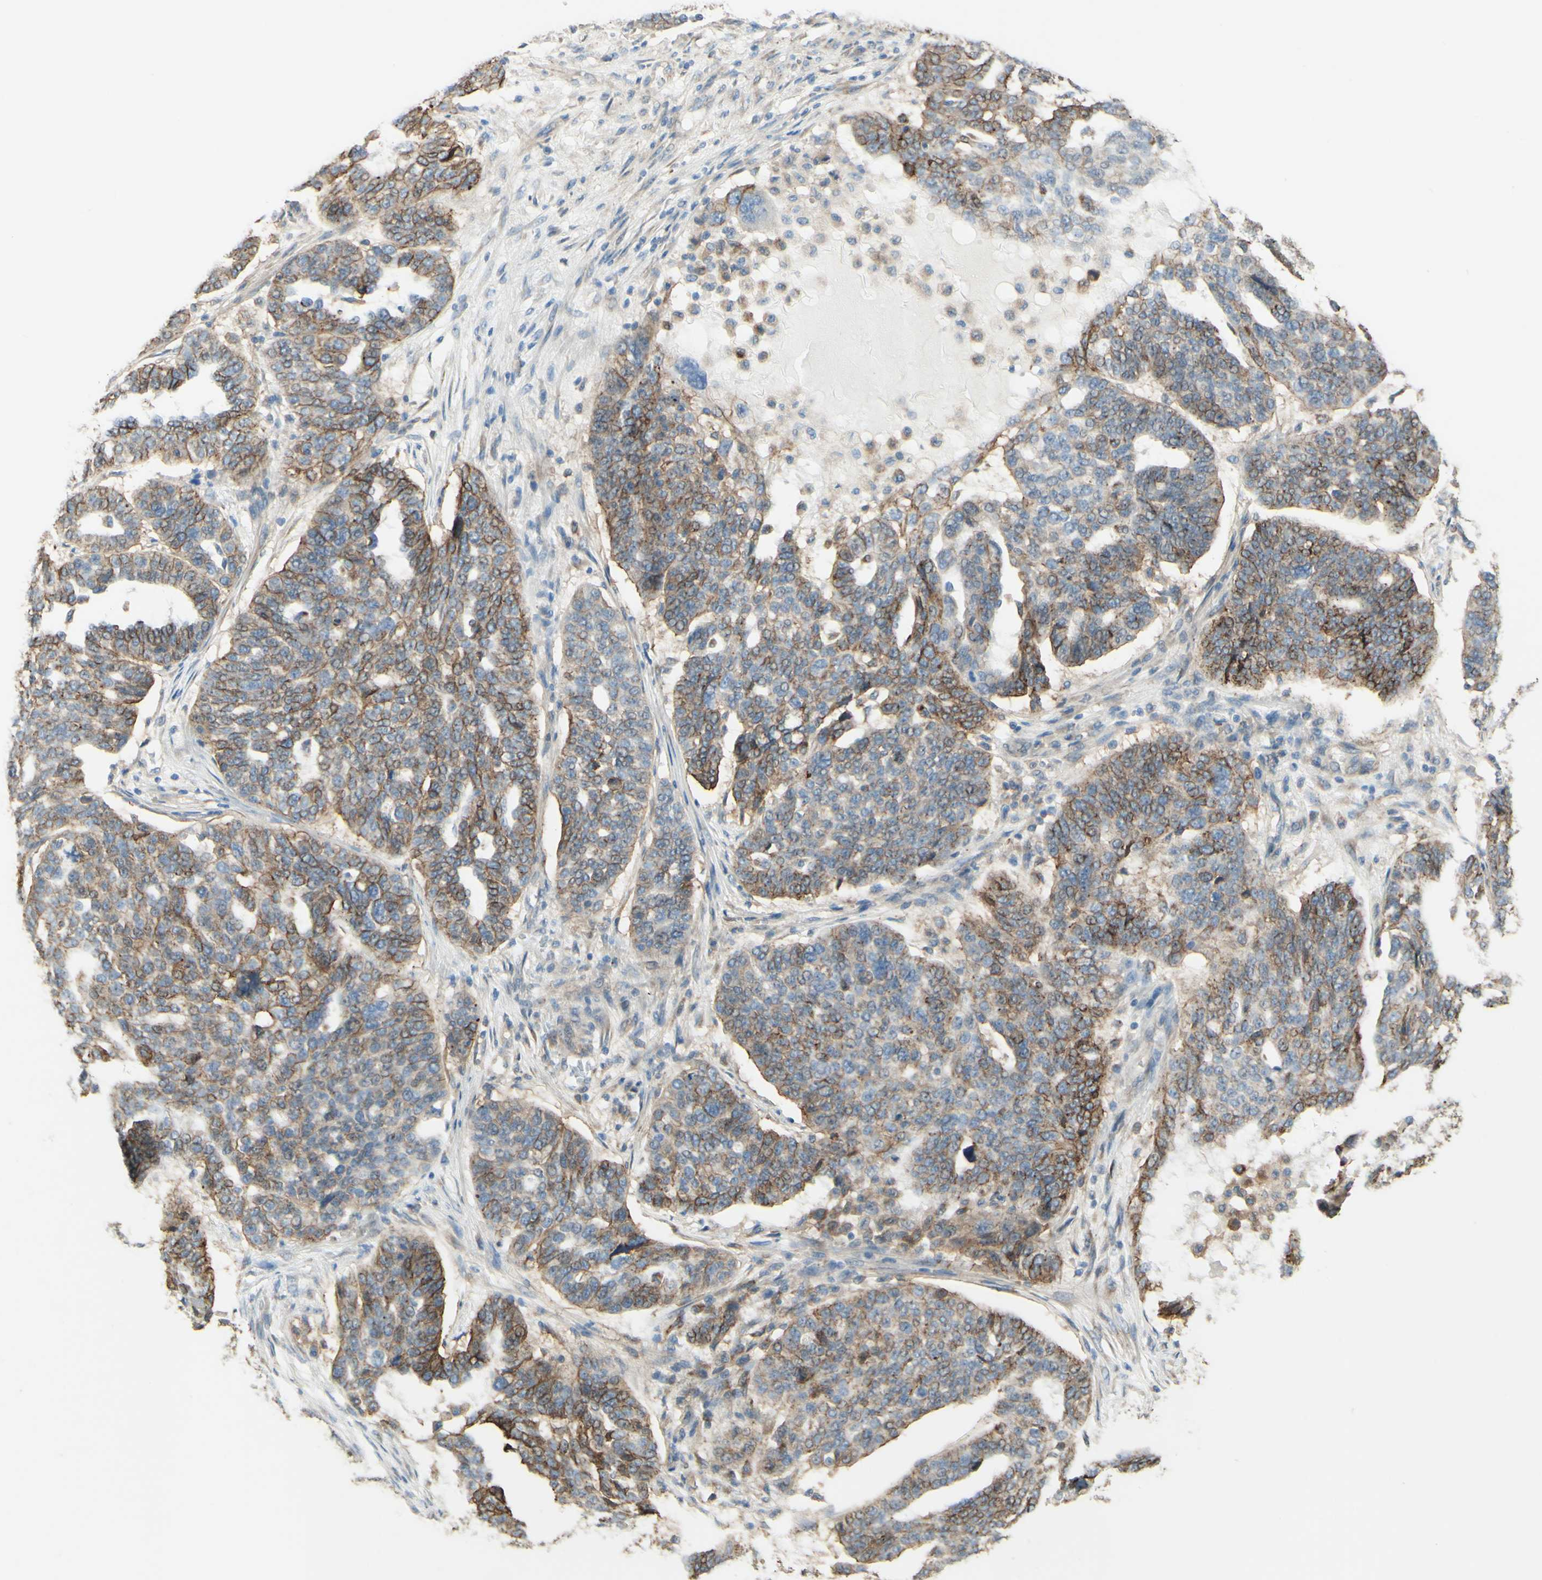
{"staining": {"intensity": "moderate", "quantity": "25%-75%", "location": "cytoplasmic/membranous"}, "tissue": "ovarian cancer", "cell_type": "Tumor cells", "image_type": "cancer", "snomed": [{"axis": "morphology", "description": "Cystadenocarcinoma, serous, NOS"}, {"axis": "topography", "description": "Ovary"}], "caption": "Tumor cells exhibit medium levels of moderate cytoplasmic/membranous positivity in approximately 25%-75% of cells in human ovarian cancer (serous cystadenocarcinoma). The staining is performed using DAB (3,3'-diaminobenzidine) brown chromogen to label protein expression. The nuclei are counter-stained blue using hematoxylin.", "gene": "RNF149", "patient": {"sex": "female", "age": 59}}